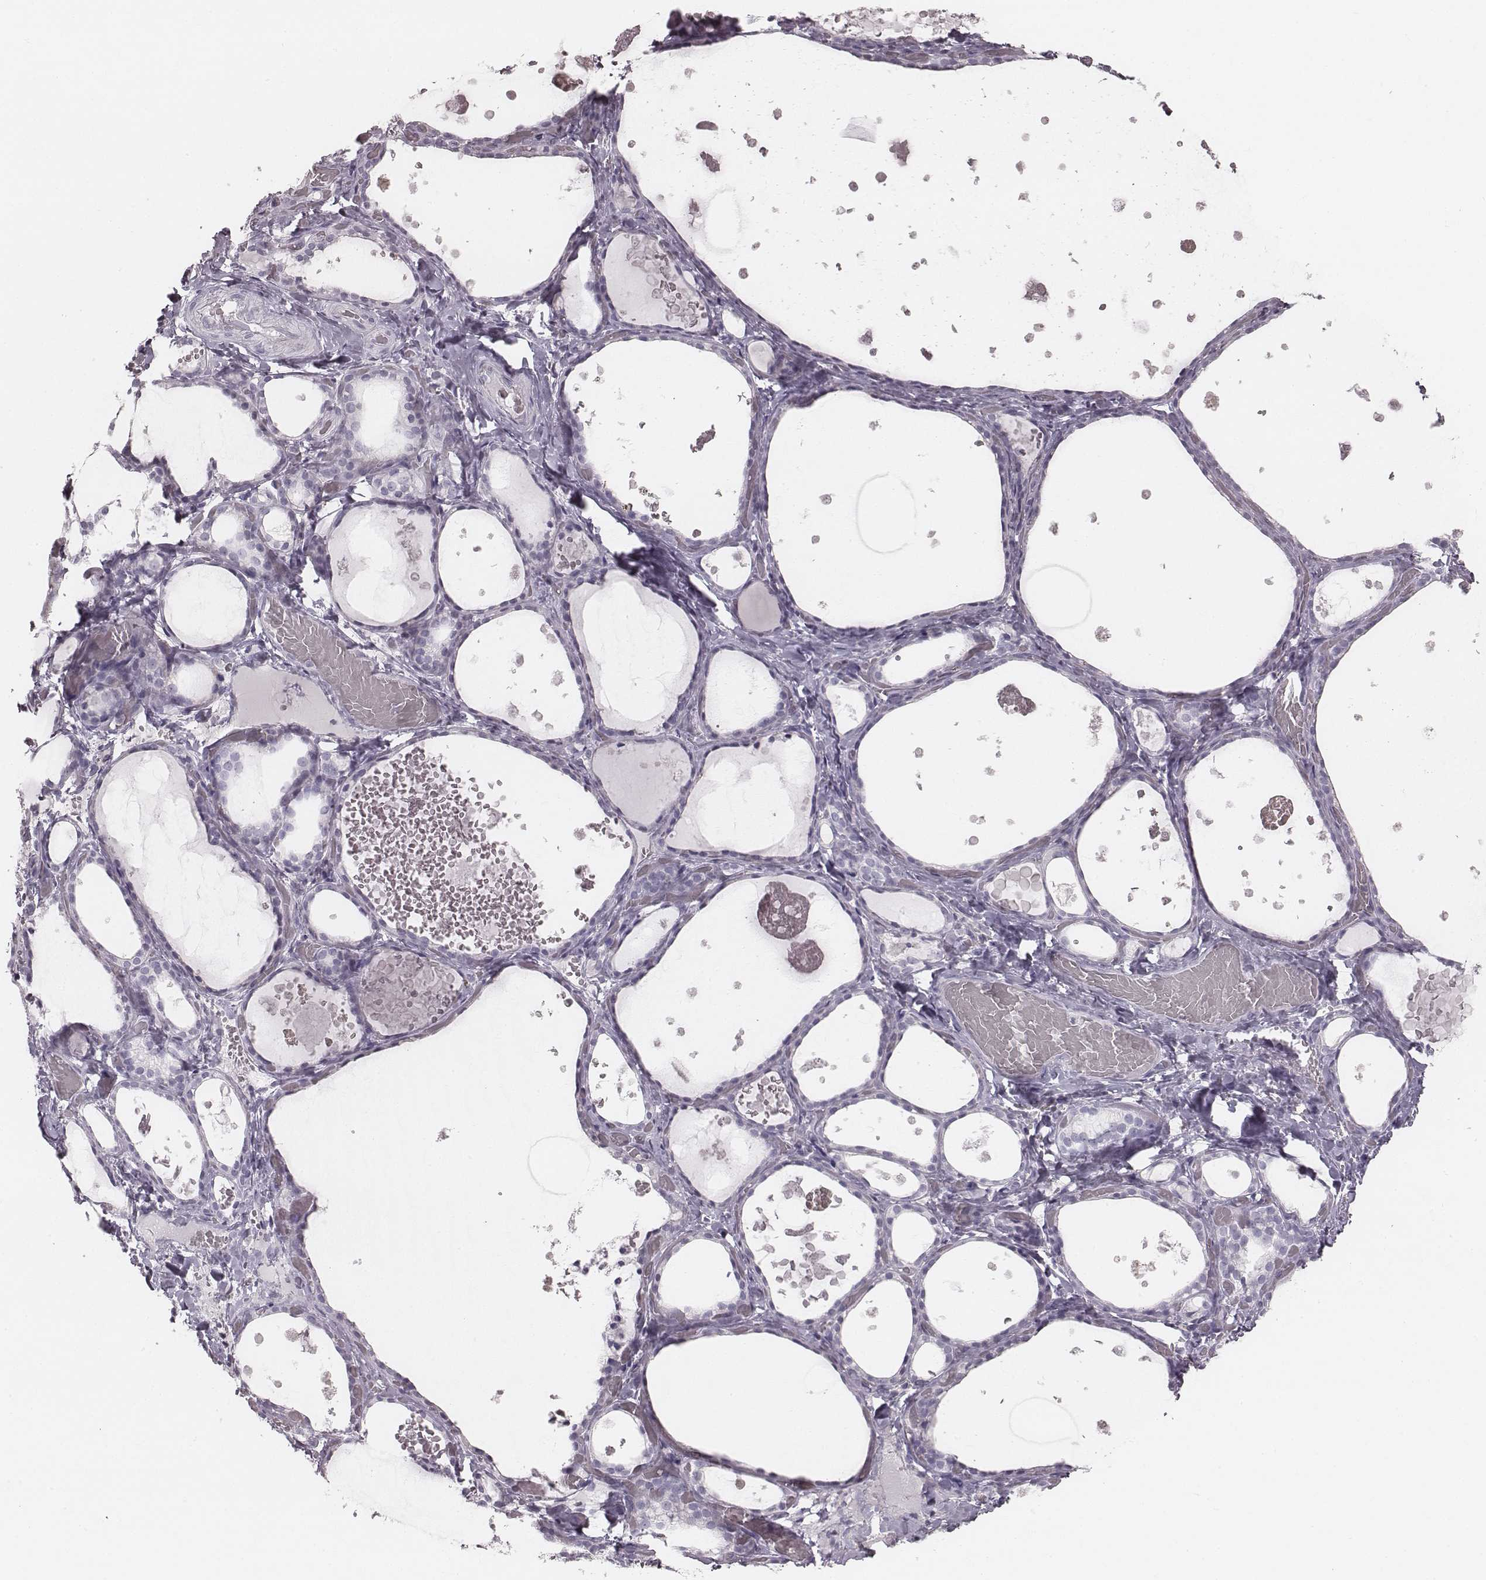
{"staining": {"intensity": "negative", "quantity": "none", "location": "none"}, "tissue": "thyroid gland", "cell_type": "Glandular cells", "image_type": "normal", "snomed": [{"axis": "morphology", "description": "Normal tissue, NOS"}, {"axis": "topography", "description": "Thyroid gland"}], "caption": "Immunohistochemistry (IHC) of normal human thyroid gland shows no positivity in glandular cells.", "gene": "ENSG00000285837", "patient": {"sex": "female", "age": 56}}